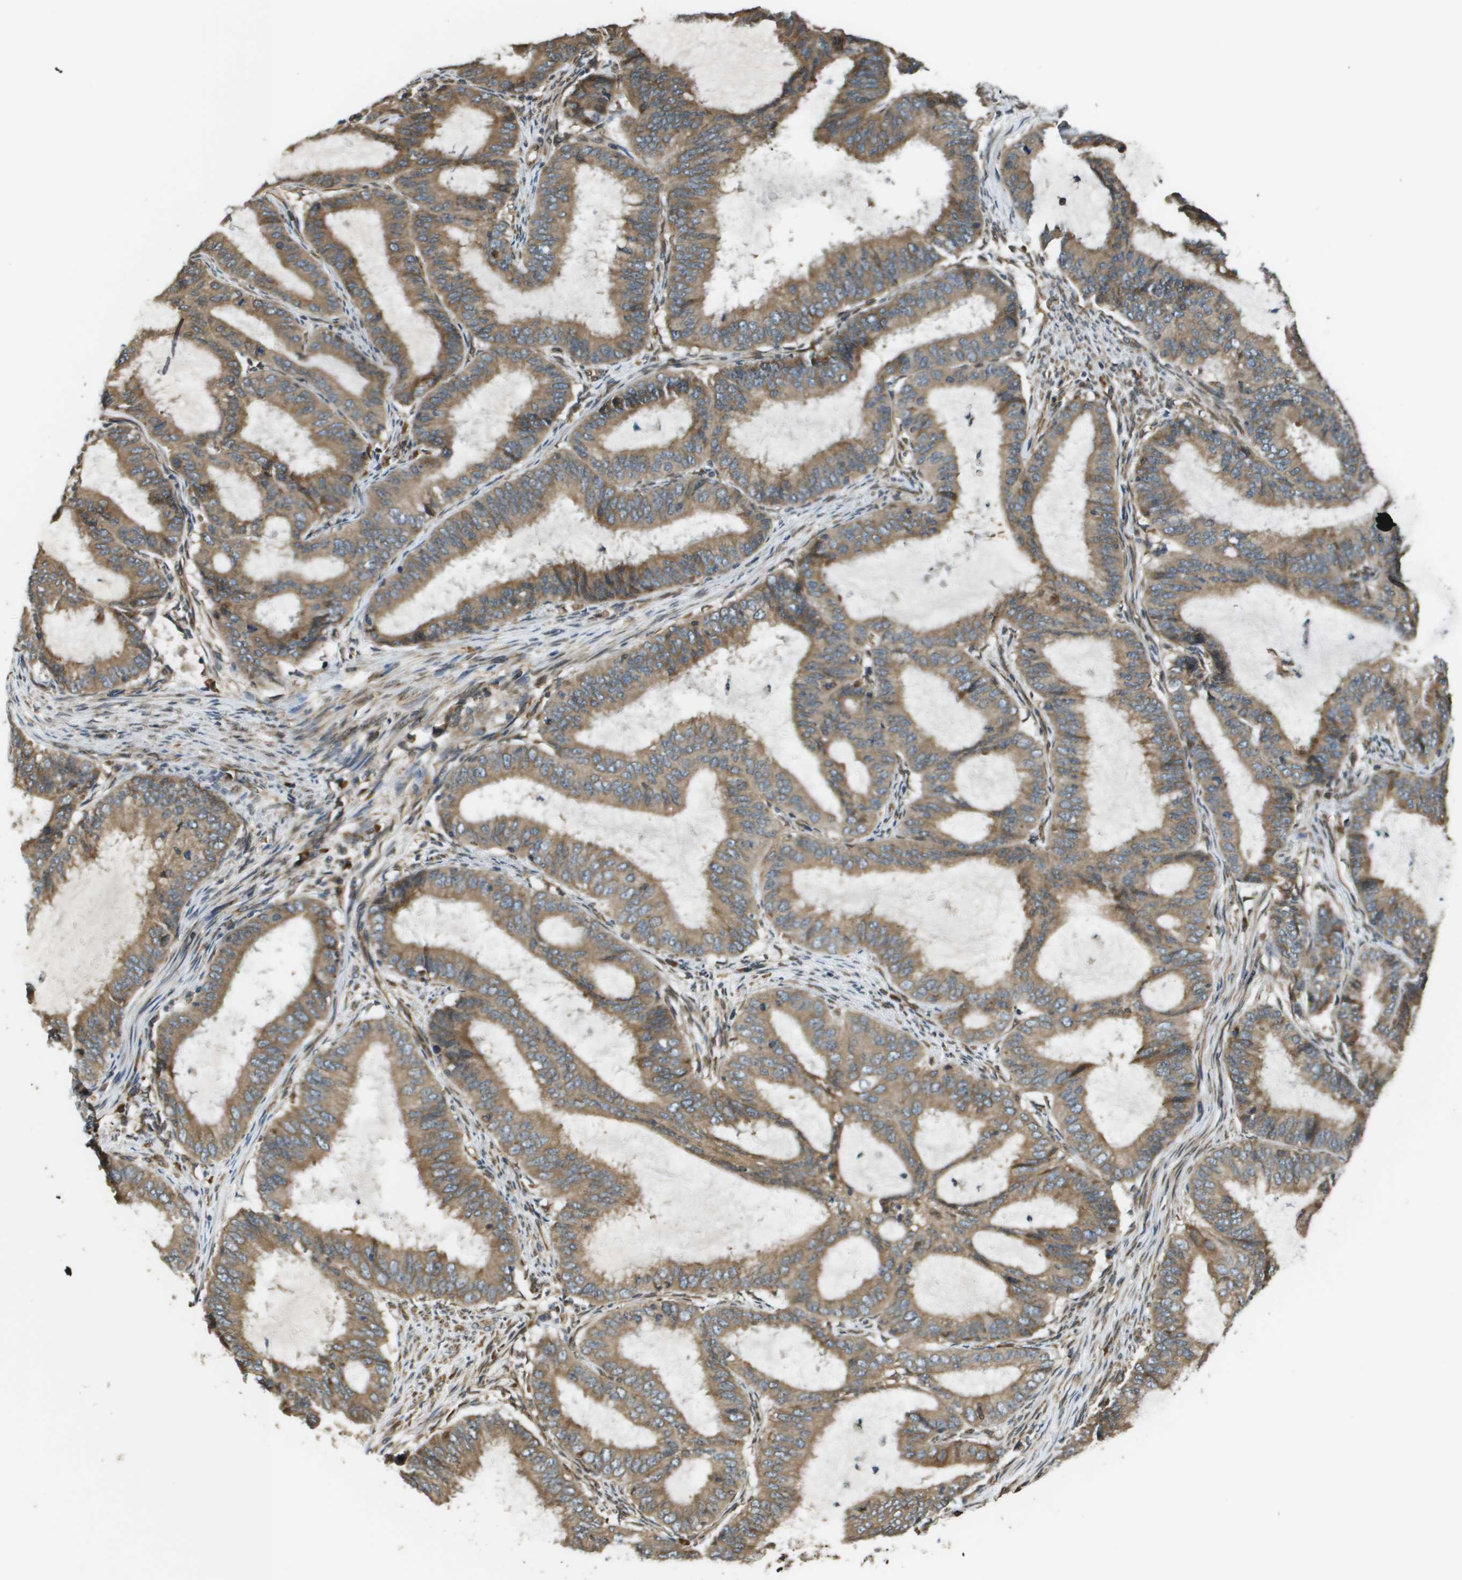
{"staining": {"intensity": "moderate", "quantity": ">75%", "location": "cytoplasmic/membranous"}, "tissue": "endometrial cancer", "cell_type": "Tumor cells", "image_type": "cancer", "snomed": [{"axis": "morphology", "description": "Adenocarcinoma, NOS"}, {"axis": "topography", "description": "Endometrium"}], "caption": "Immunohistochemical staining of endometrial cancer shows medium levels of moderate cytoplasmic/membranous positivity in about >75% of tumor cells. Using DAB (brown) and hematoxylin (blue) stains, captured at high magnification using brightfield microscopy.", "gene": "SEC62", "patient": {"sex": "female", "age": 70}}